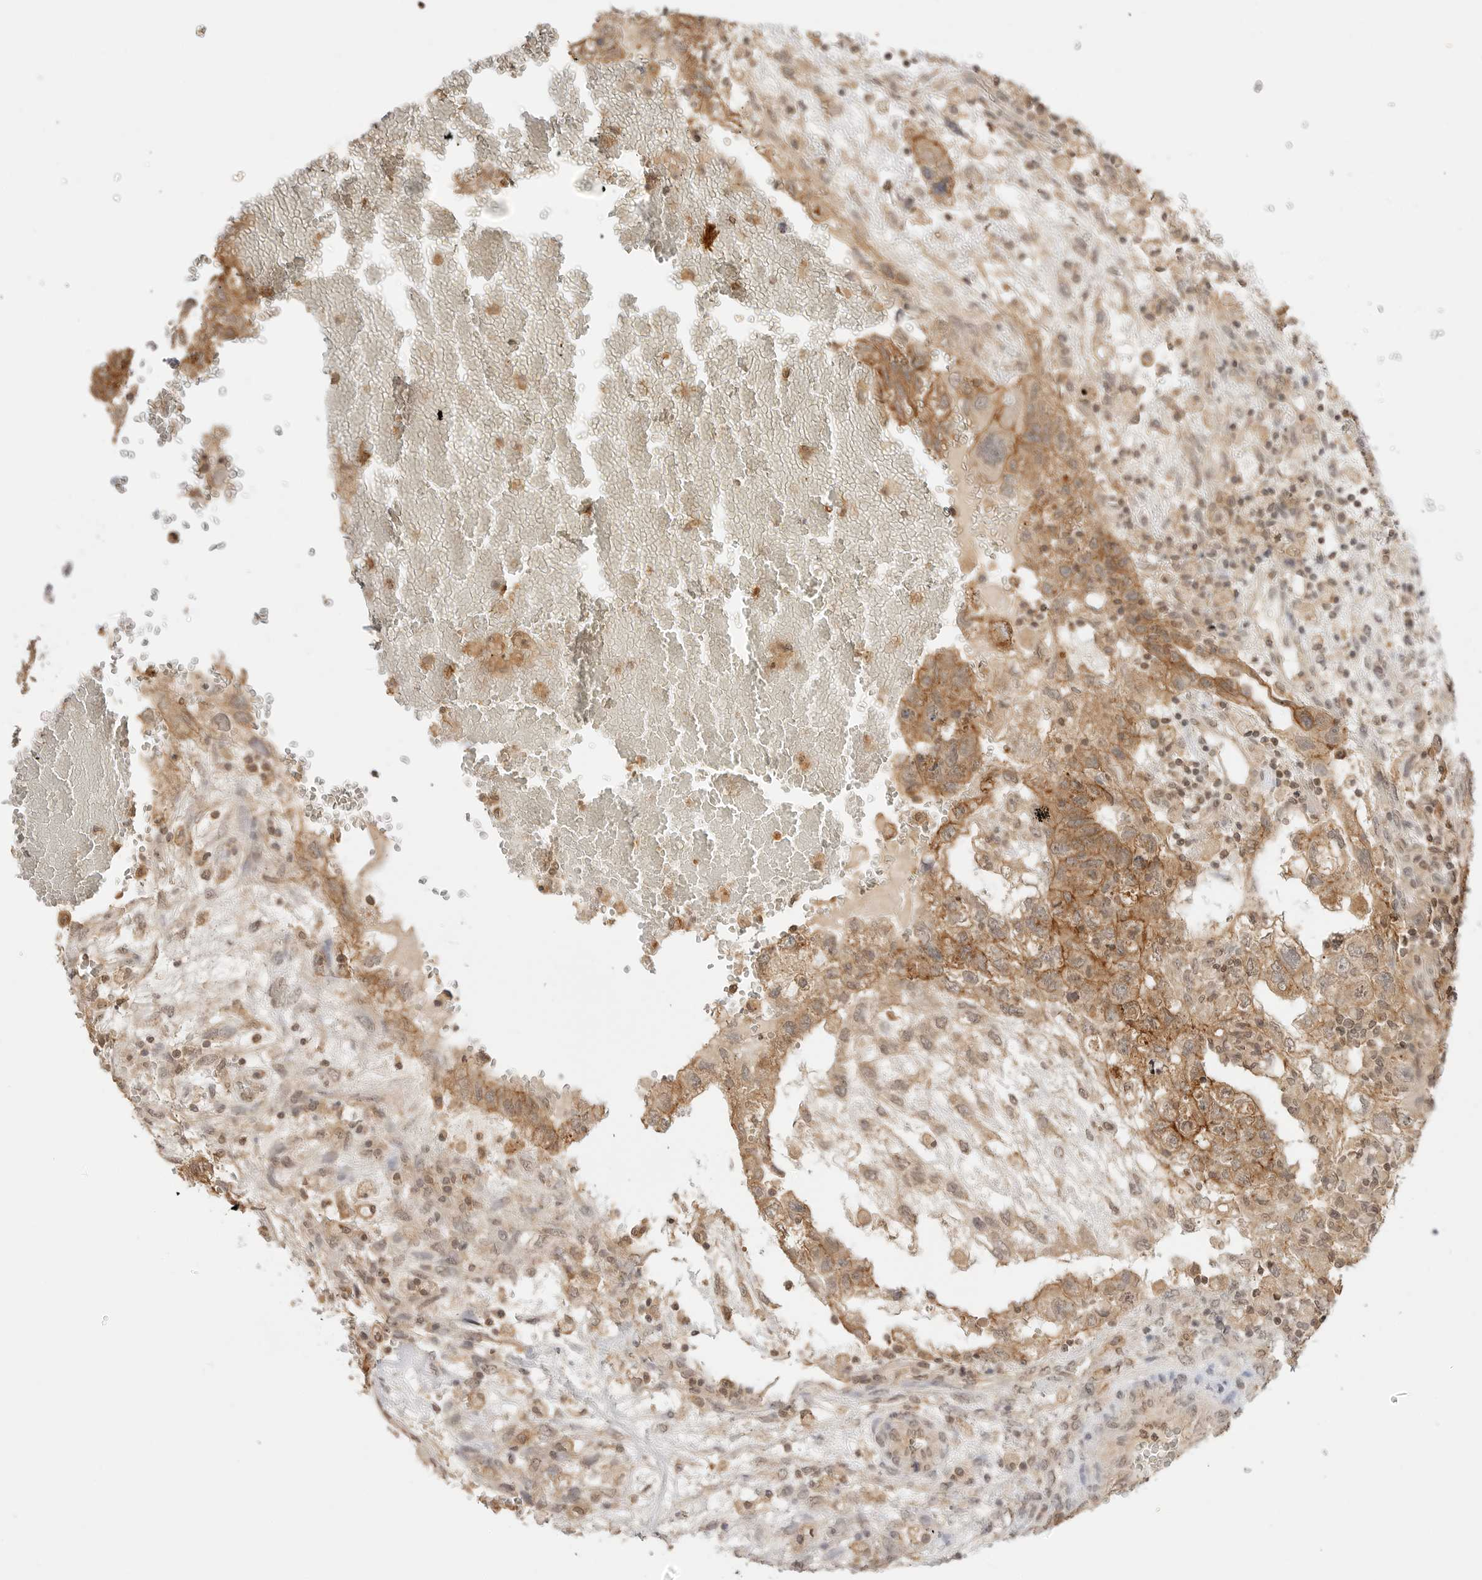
{"staining": {"intensity": "moderate", "quantity": ">75%", "location": "cytoplasmic/membranous"}, "tissue": "testis cancer", "cell_type": "Tumor cells", "image_type": "cancer", "snomed": [{"axis": "morphology", "description": "Carcinoma, Embryonal, NOS"}, {"axis": "topography", "description": "Testis"}], "caption": "Moderate cytoplasmic/membranous positivity for a protein is appreciated in about >75% of tumor cells of testis embryonal carcinoma using IHC.", "gene": "EPHA1", "patient": {"sex": "male", "age": 36}}